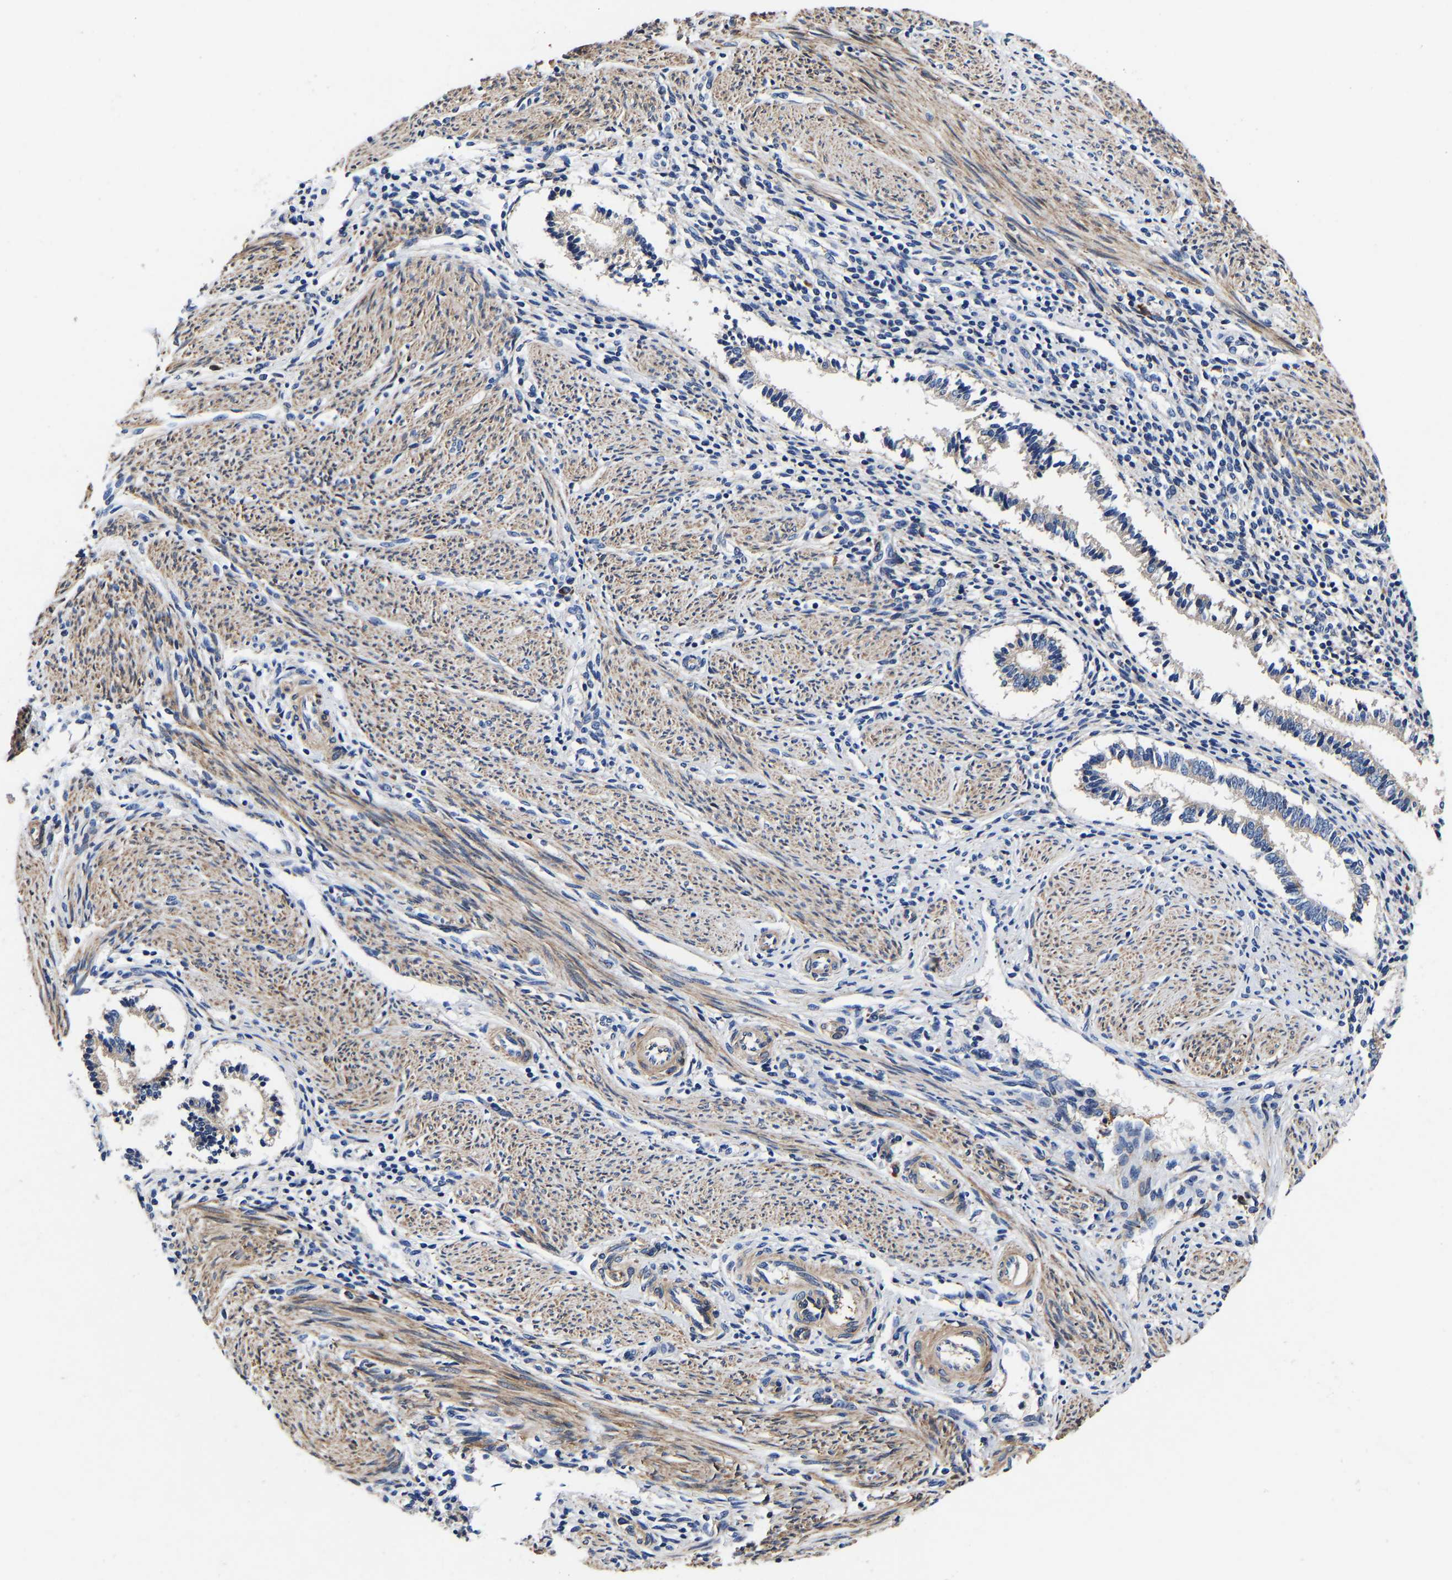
{"staining": {"intensity": "weak", "quantity": "25%-75%", "location": "cytoplasmic/membranous"}, "tissue": "endometrium", "cell_type": "Cells in endometrial stroma", "image_type": "normal", "snomed": [{"axis": "morphology", "description": "Normal tissue, NOS"}, {"axis": "topography", "description": "Endometrium"}], "caption": "Immunohistochemistry micrograph of unremarkable endometrium: endometrium stained using immunohistochemistry (IHC) exhibits low levels of weak protein expression localized specifically in the cytoplasmic/membranous of cells in endometrial stroma, appearing as a cytoplasmic/membranous brown color.", "gene": "SLC12A2", "patient": {"sex": "female", "age": 42}}